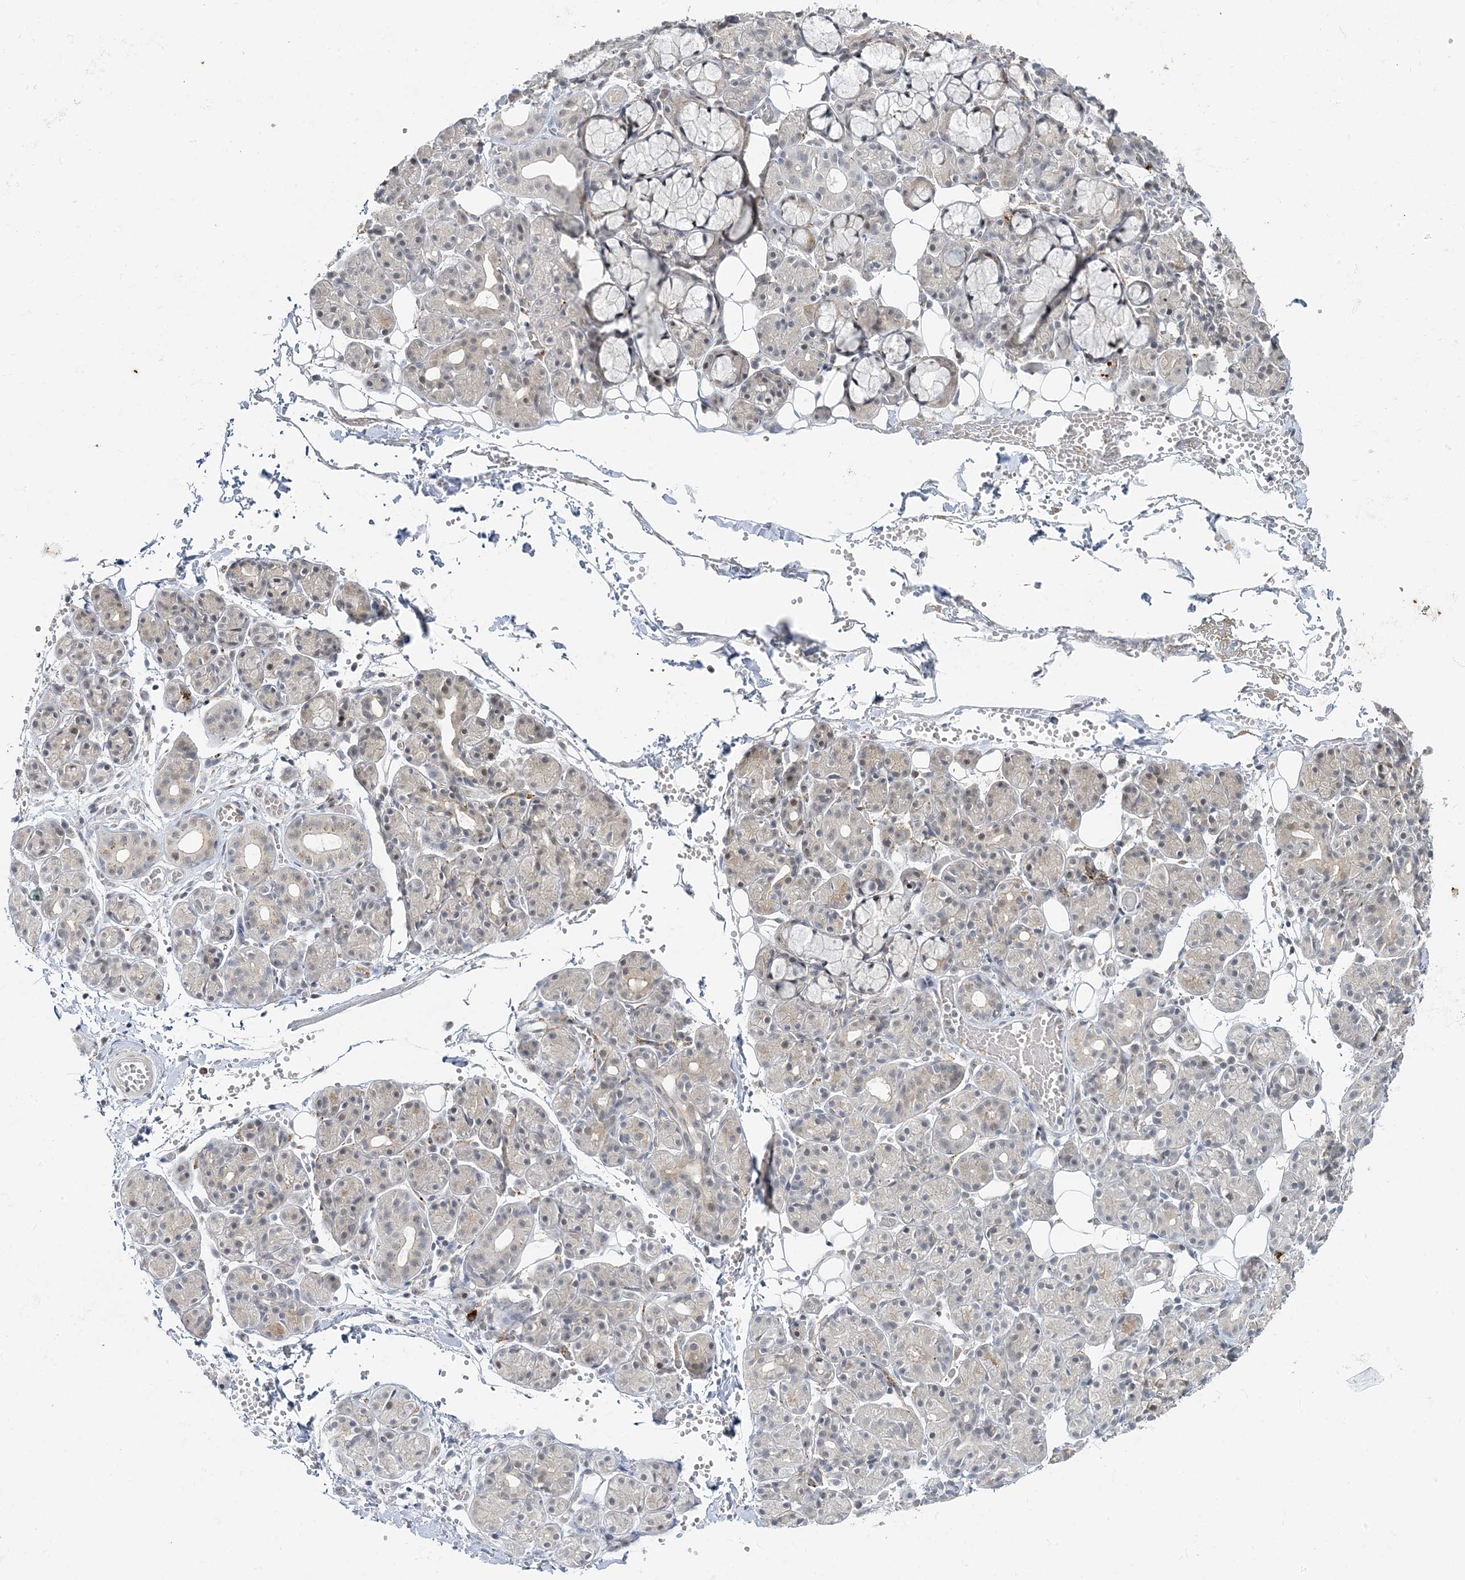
{"staining": {"intensity": "weak", "quantity": "<25%", "location": "cytoplasmic/membranous"}, "tissue": "salivary gland", "cell_type": "Glandular cells", "image_type": "normal", "snomed": [{"axis": "morphology", "description": "Normal tissue, NOS"}, {"axis": "topography", "description": "Salivary gland"}], "caption": "Immunohistochemistry micrograph of unremarkable salivary gland stained for a protein (brown), which exhibits no staining in glandular cells.", "gene": "LEXM", "patient": {"sex": "male", "age": 63}}